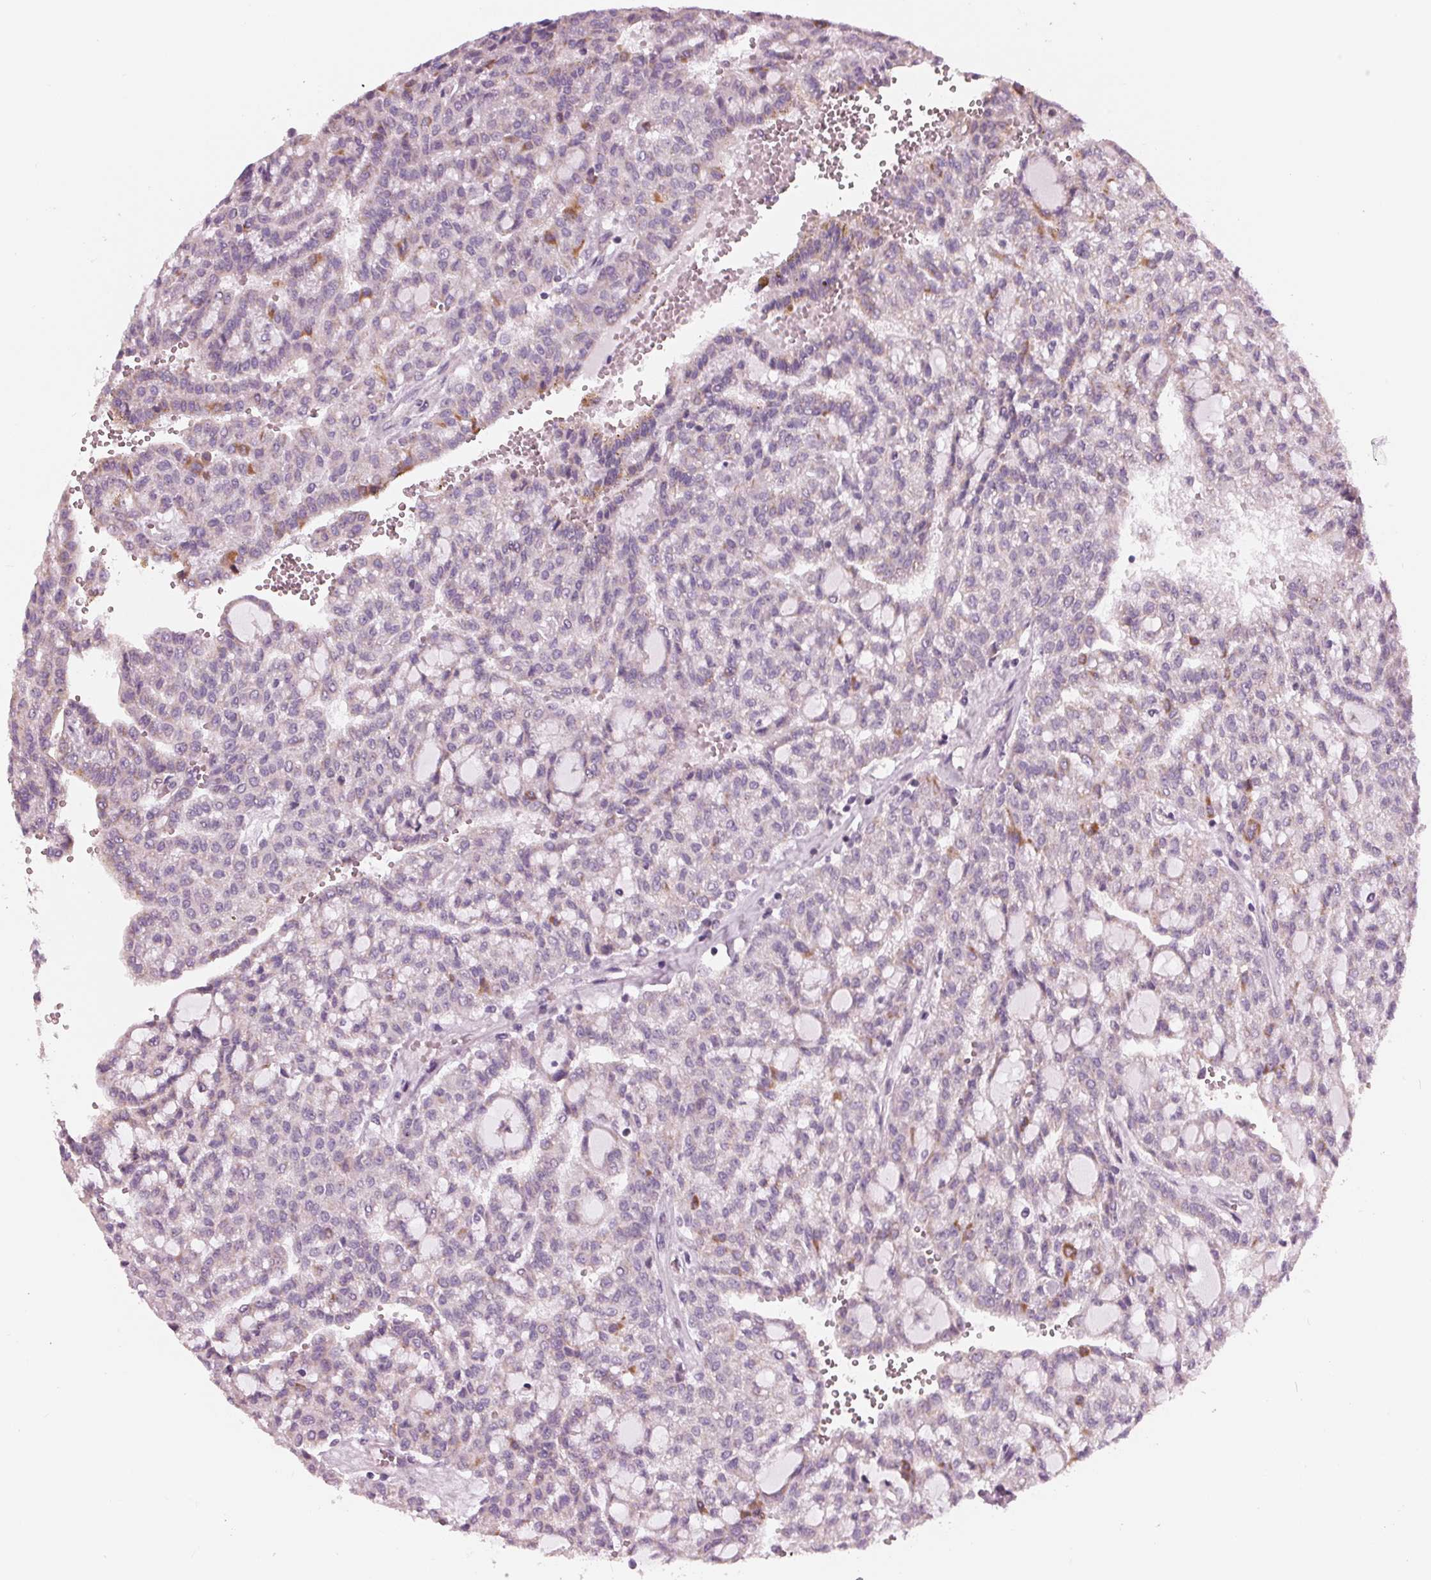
{"staining": {"intensity": "negative", "quantity": "none", "location": "none"}, "tissue": "renal cancer", "cell_type": "Tumor cells", "image_type": "cancer", "snomed": [{"axis": "morphology", "description": "Adenocarcinoma, NOS"}, {"axis": "topography", "description": "Kidney"}], "caption": "Immunohistochemistry image of renal cancer (adenocarcinoma) stained for a protein (brown), which shows no expression in tumor cells.", "gene": "SAMD4A", "patient": {"sex": "male", "age": 63}}